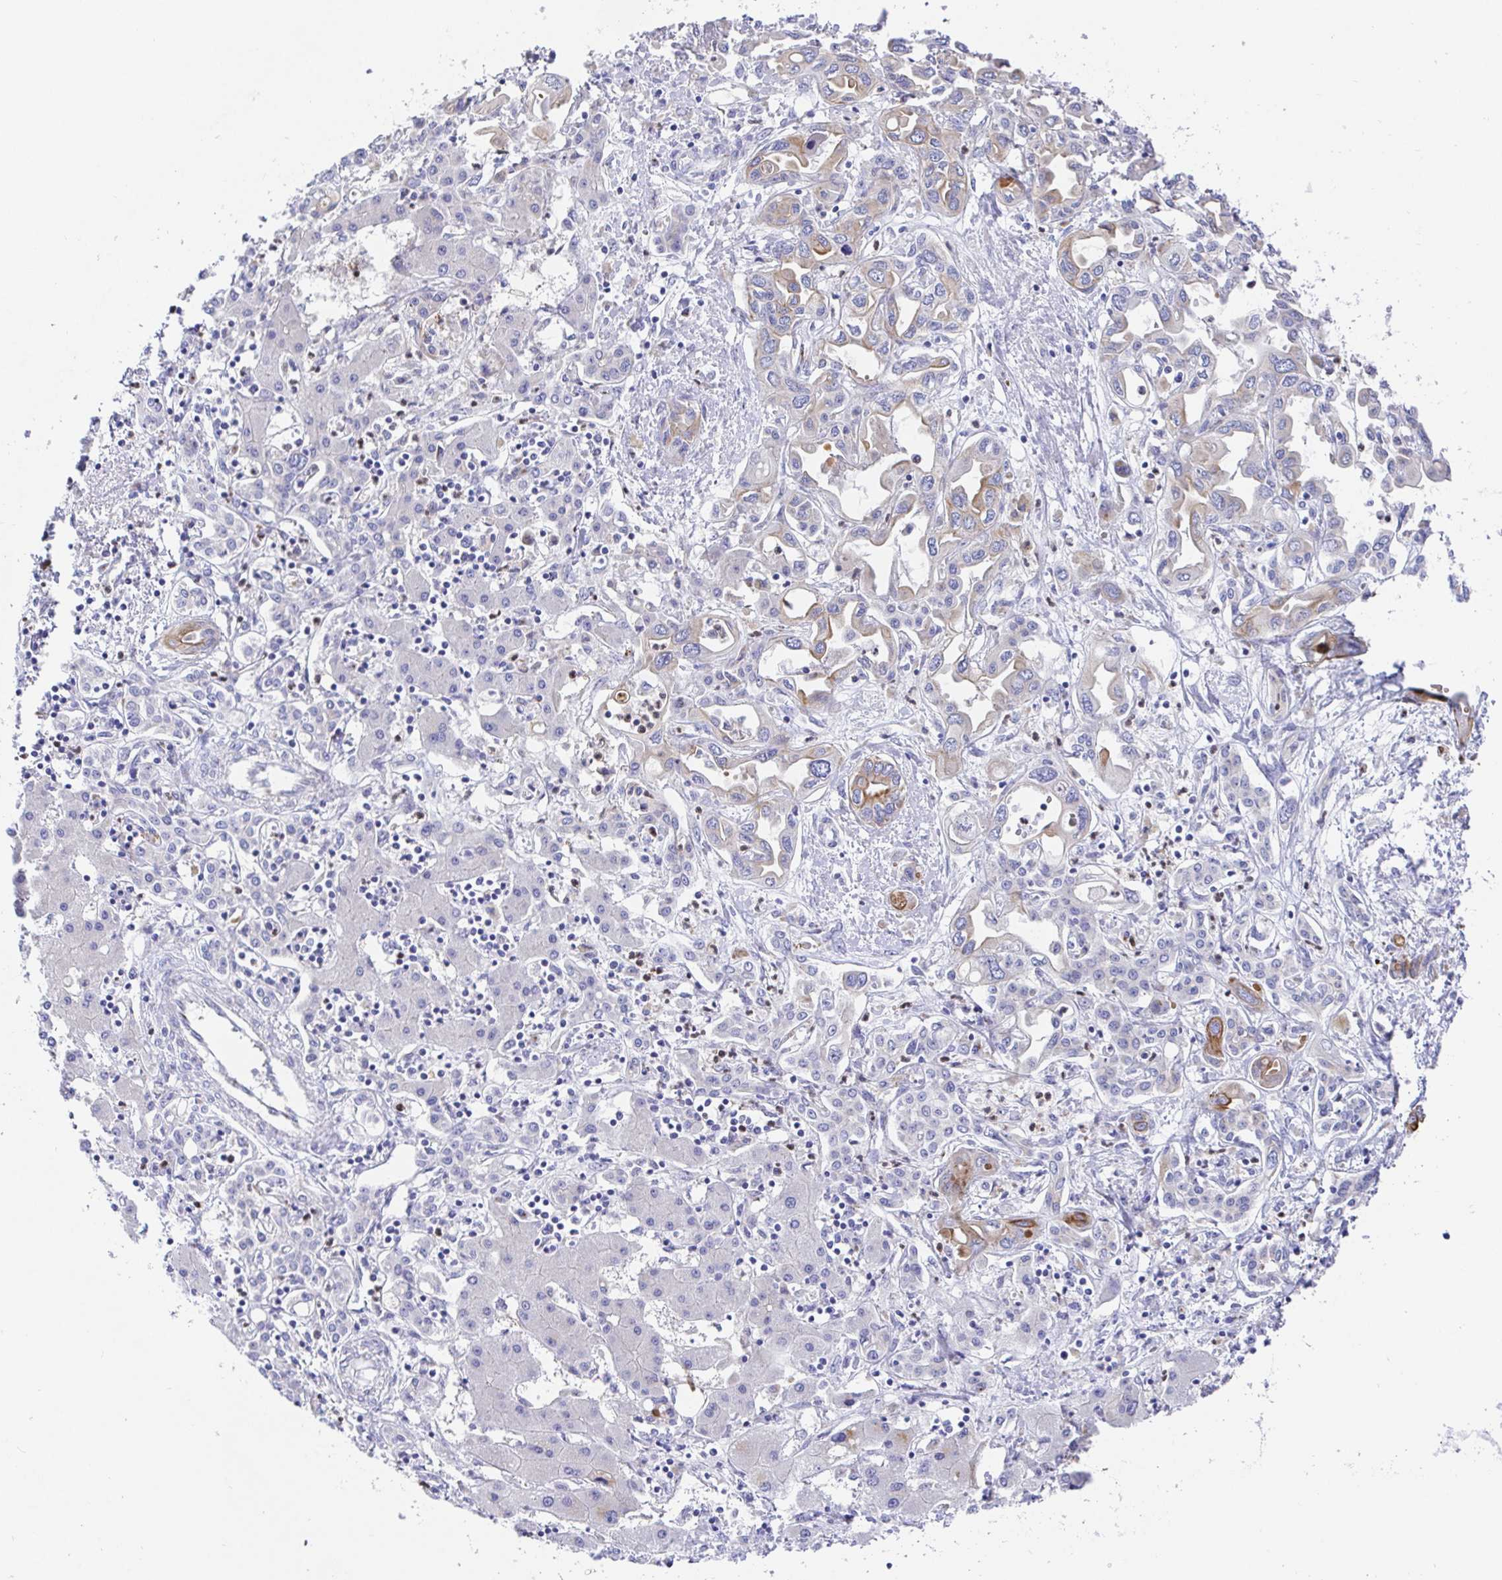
{"staining": {"intensity": "moderate", "quantity": "<25%", "location": "cytoplasmic/membranous"}, "tissue": "liver cancer", "cell_type": "Tumor cells", "image_type": "cancer", "snomed": [{"axis": "morphology", "description": "Cholangiocarcinoma"}, {"axis": "topography", "description": "Liver"}], "caption": "Immunohistochemistry (IHC) image of human liver cholangiocarcinoma stained for a protein (brown), which exhibits low levels of moderate cytoplasmic/membranous expression in about <25% of tumor cells.", "gene": "GOLGA1", "patient": {"sex": "female", "age": 64}}